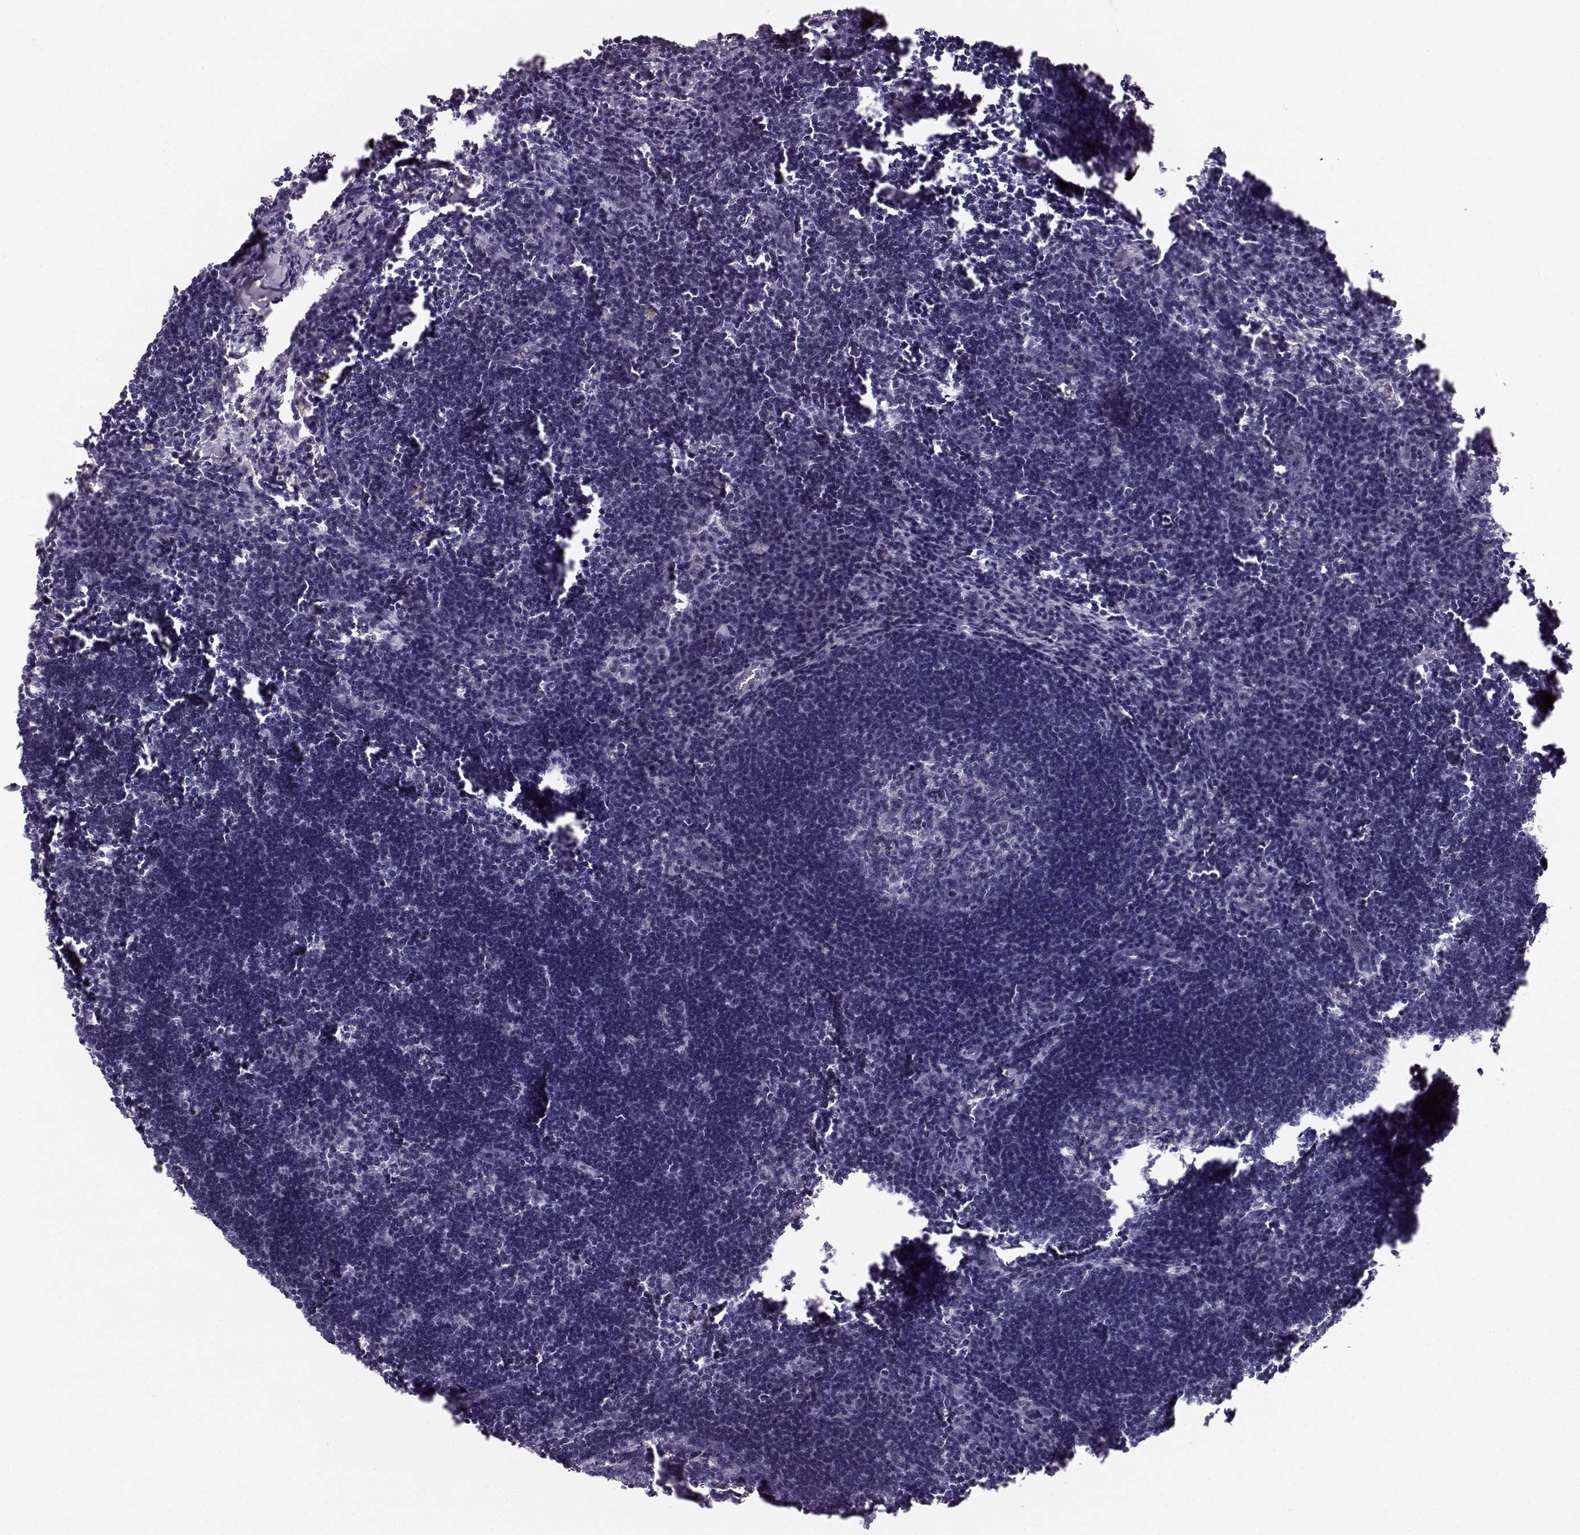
{"staining": {"intensity": "negative", "quantity": "none", "location": "none"}, "tissue": "lymph node", "cell_type": "Germinal center cells", "image_type": "normal", "snomed": [{"axis": "morphology", "description": "Normal tissue, NOS"}, {"axis": "topography", "description": "Lymph node"}], "caption": "Immunohistochemistry photomicrograph of unremarkable lymph node stained for a protein (brown), which demonstrates no expression in germinal center cells.", "gene": "OIP5", "patient": {"sex": "male", "age": 55}}